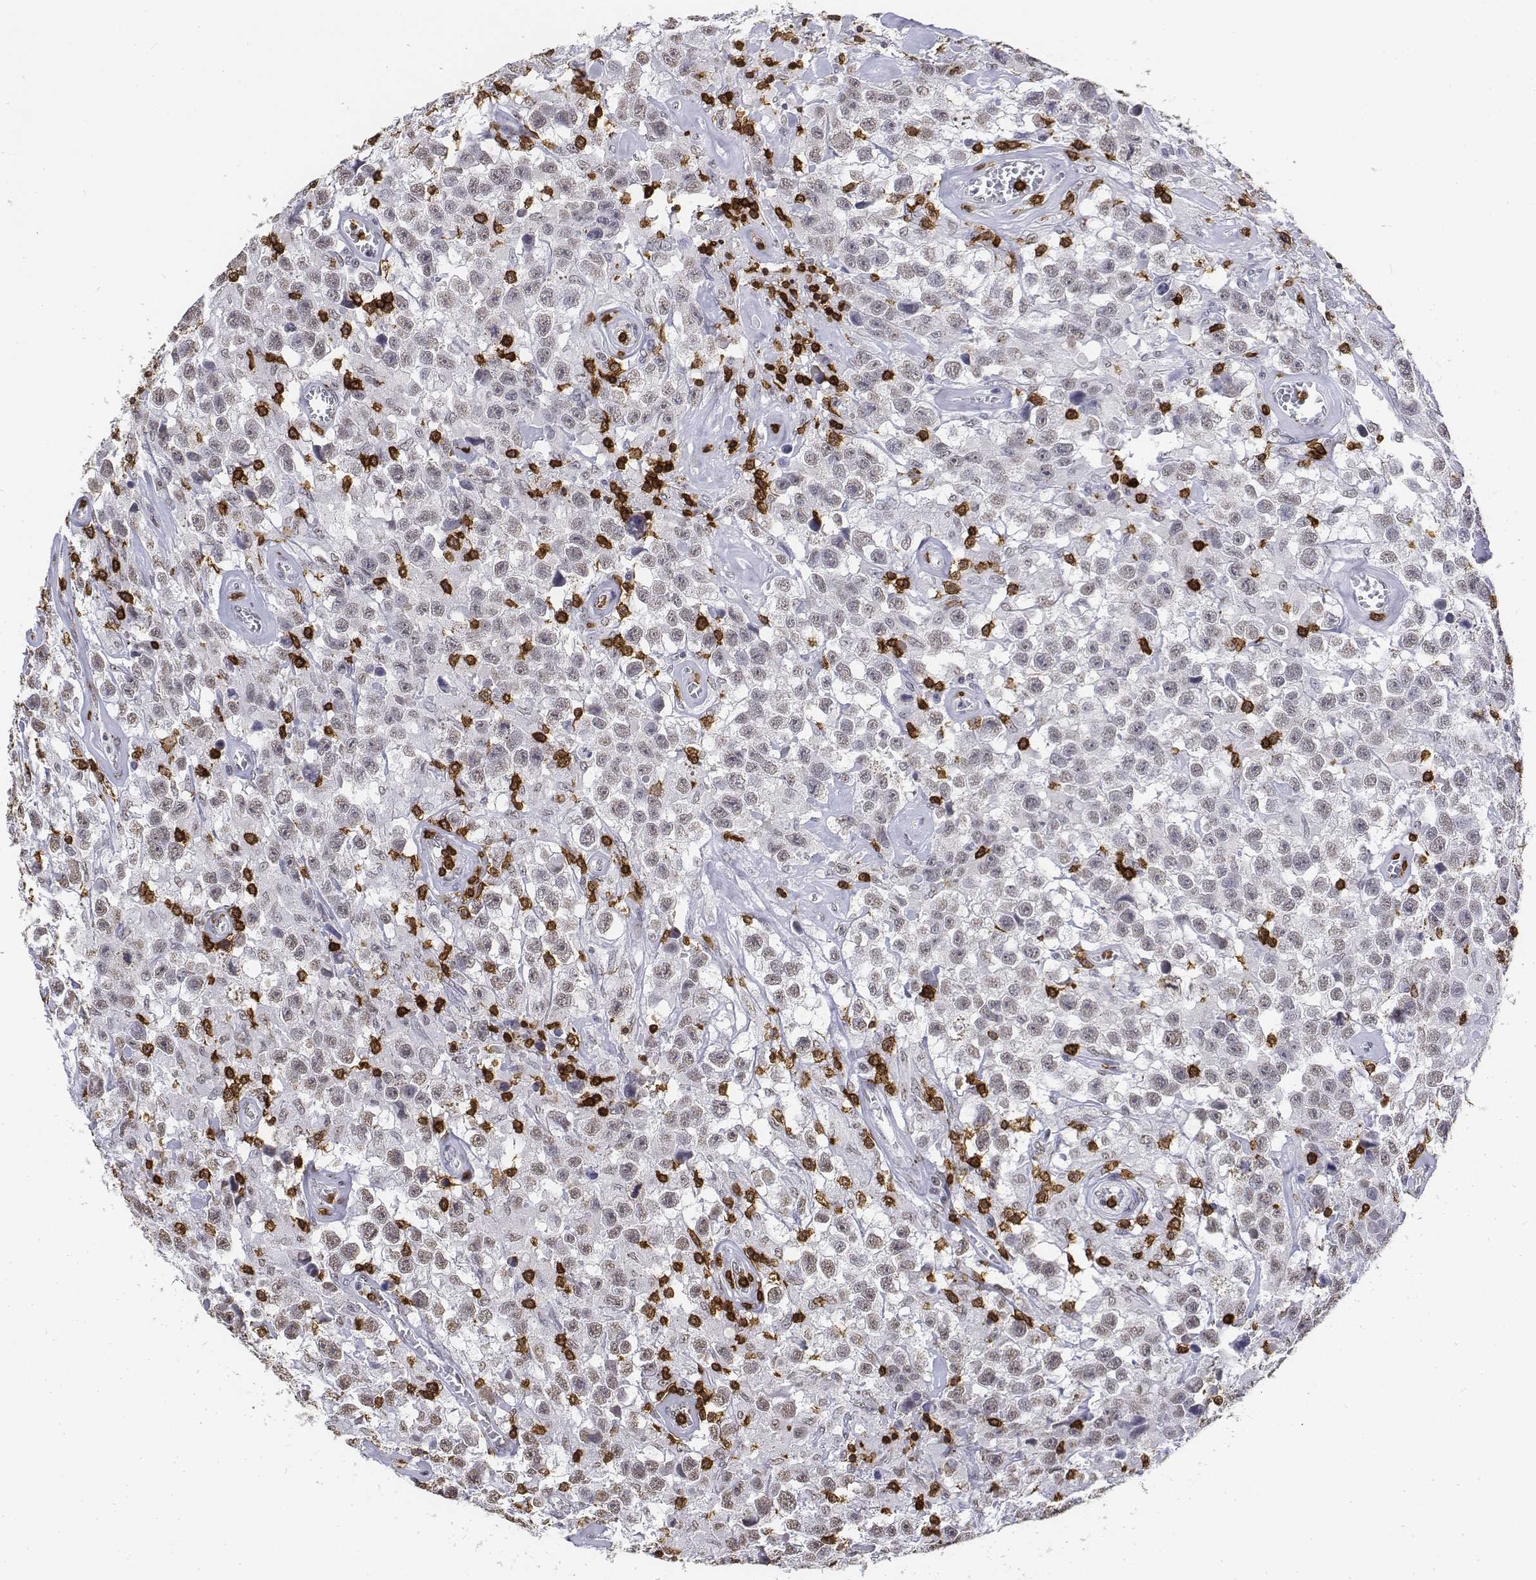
{"staining": {"intensity": "weak", "quantity": "<25%", "location": "nuclear"}, "tissue": "testis cancer", "cell_type": "Tumor cells", "image_type": "cancer", "snomed": [{"axis": "morphology", "description": "Seminoma, NOS"}, {"axis": "topography", "description": "Testis"}], "caption": "Image shows no significant protein expression in tumor cells of testis cancer (seminoma). (DAB immunohistochemistry, high magnification).", "gene": "CD3E", "patient": {"sex": "male", "age": 43}}